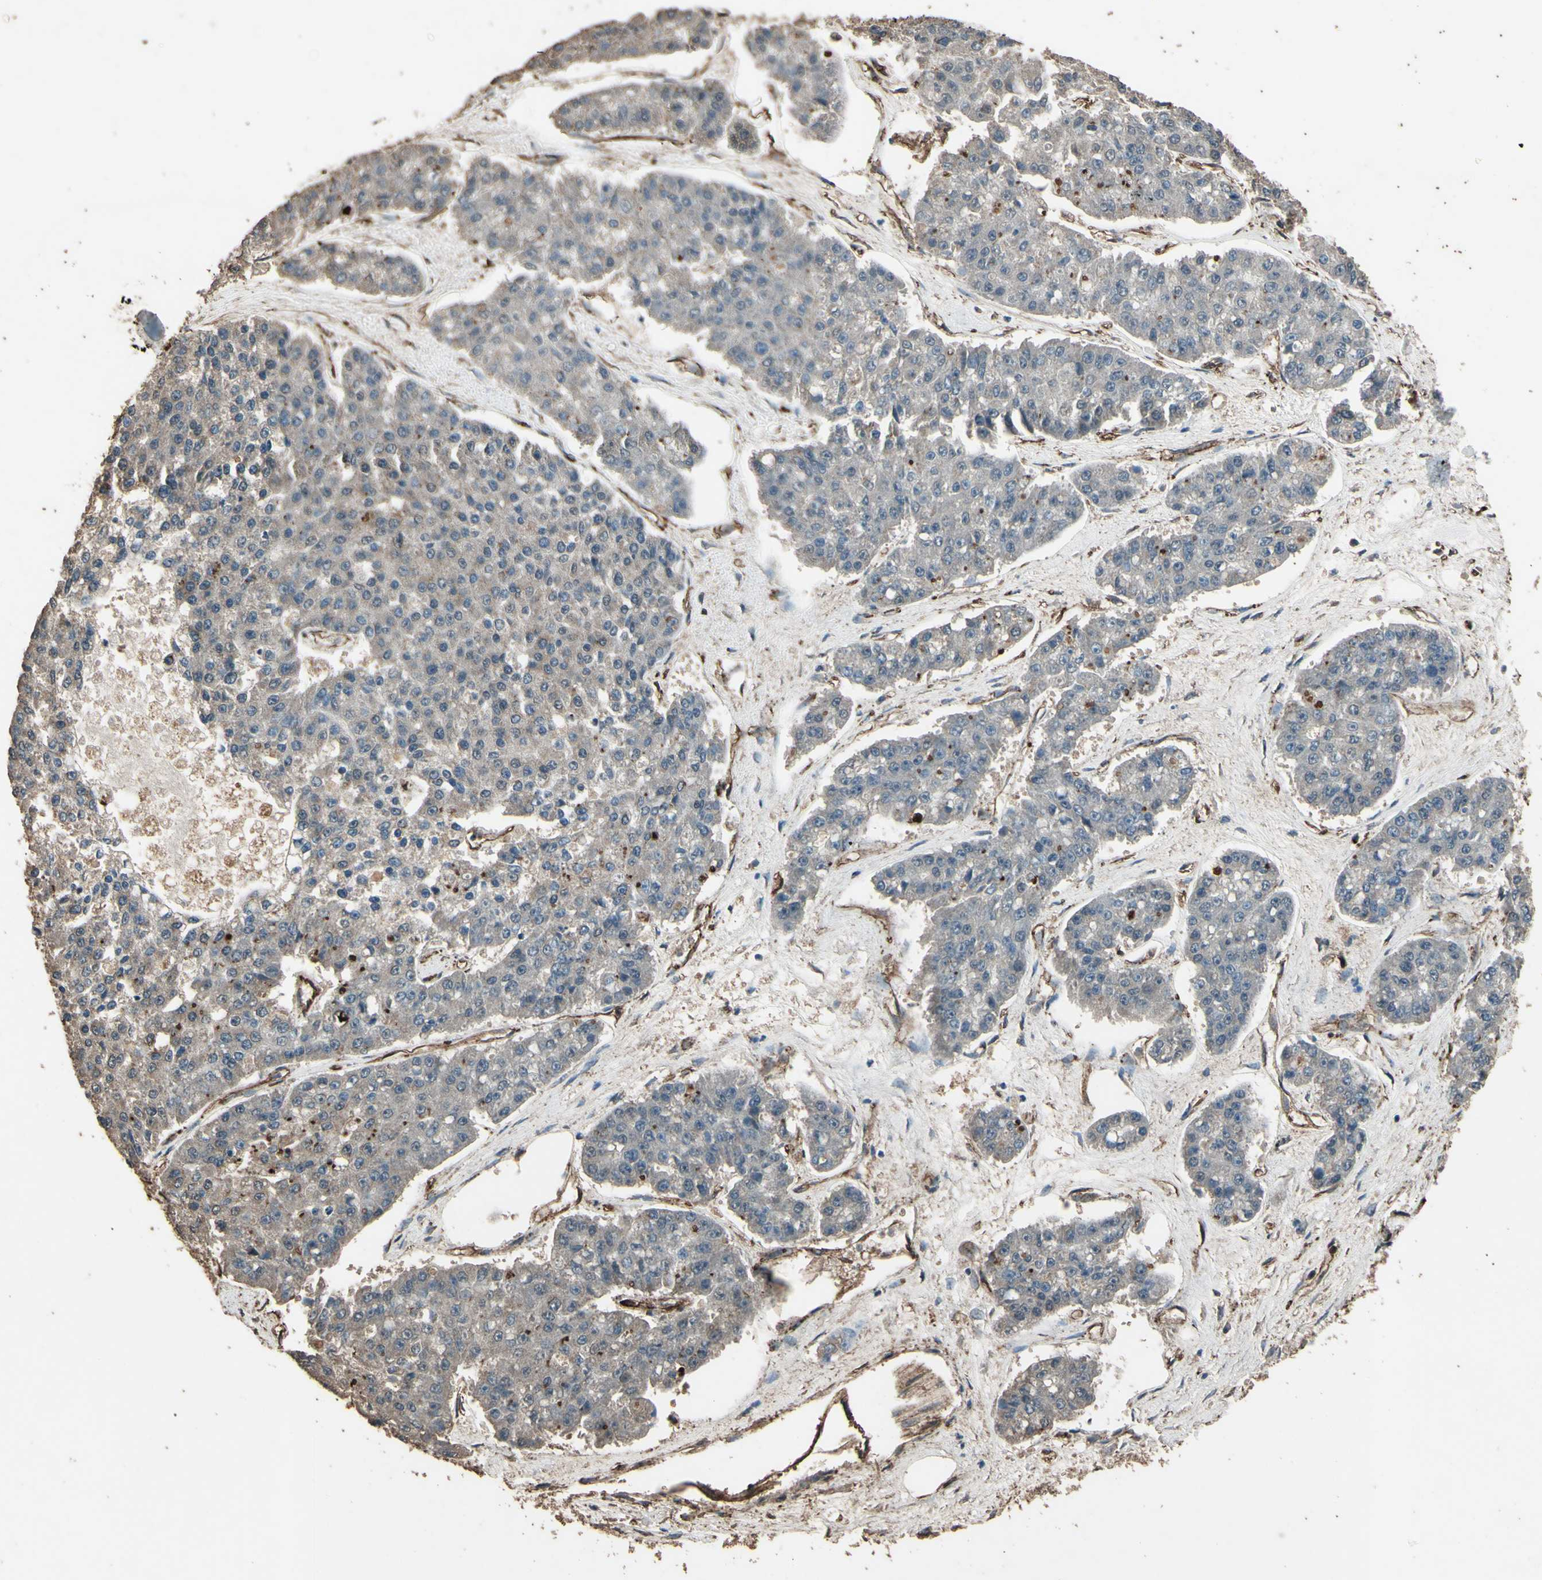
{"staining": {"intensity": "weak", "quantity": ">75%", "location": "cytoplasmic/membranous"}, "tissue": "pancreatic cancer", "cell_type": "Tumor cells", "image_type": "cancer", "snomed": [{"axis": "morphology", "description": "Adenocarcinoma, NOS"}, {"axis": "topography", "description": "Pancreas"}], "caption": "Immunohistochemistry (IHC) of pancreatic cancer exhibits low levels of weak cytoplasmic/membranous positivity in approximately >75% of tumor cells. (DAB = brown stain, brightfield microscopy at high magnification).", "gene": "TSPO", "patient": {"sex": "male", "age": 50}}